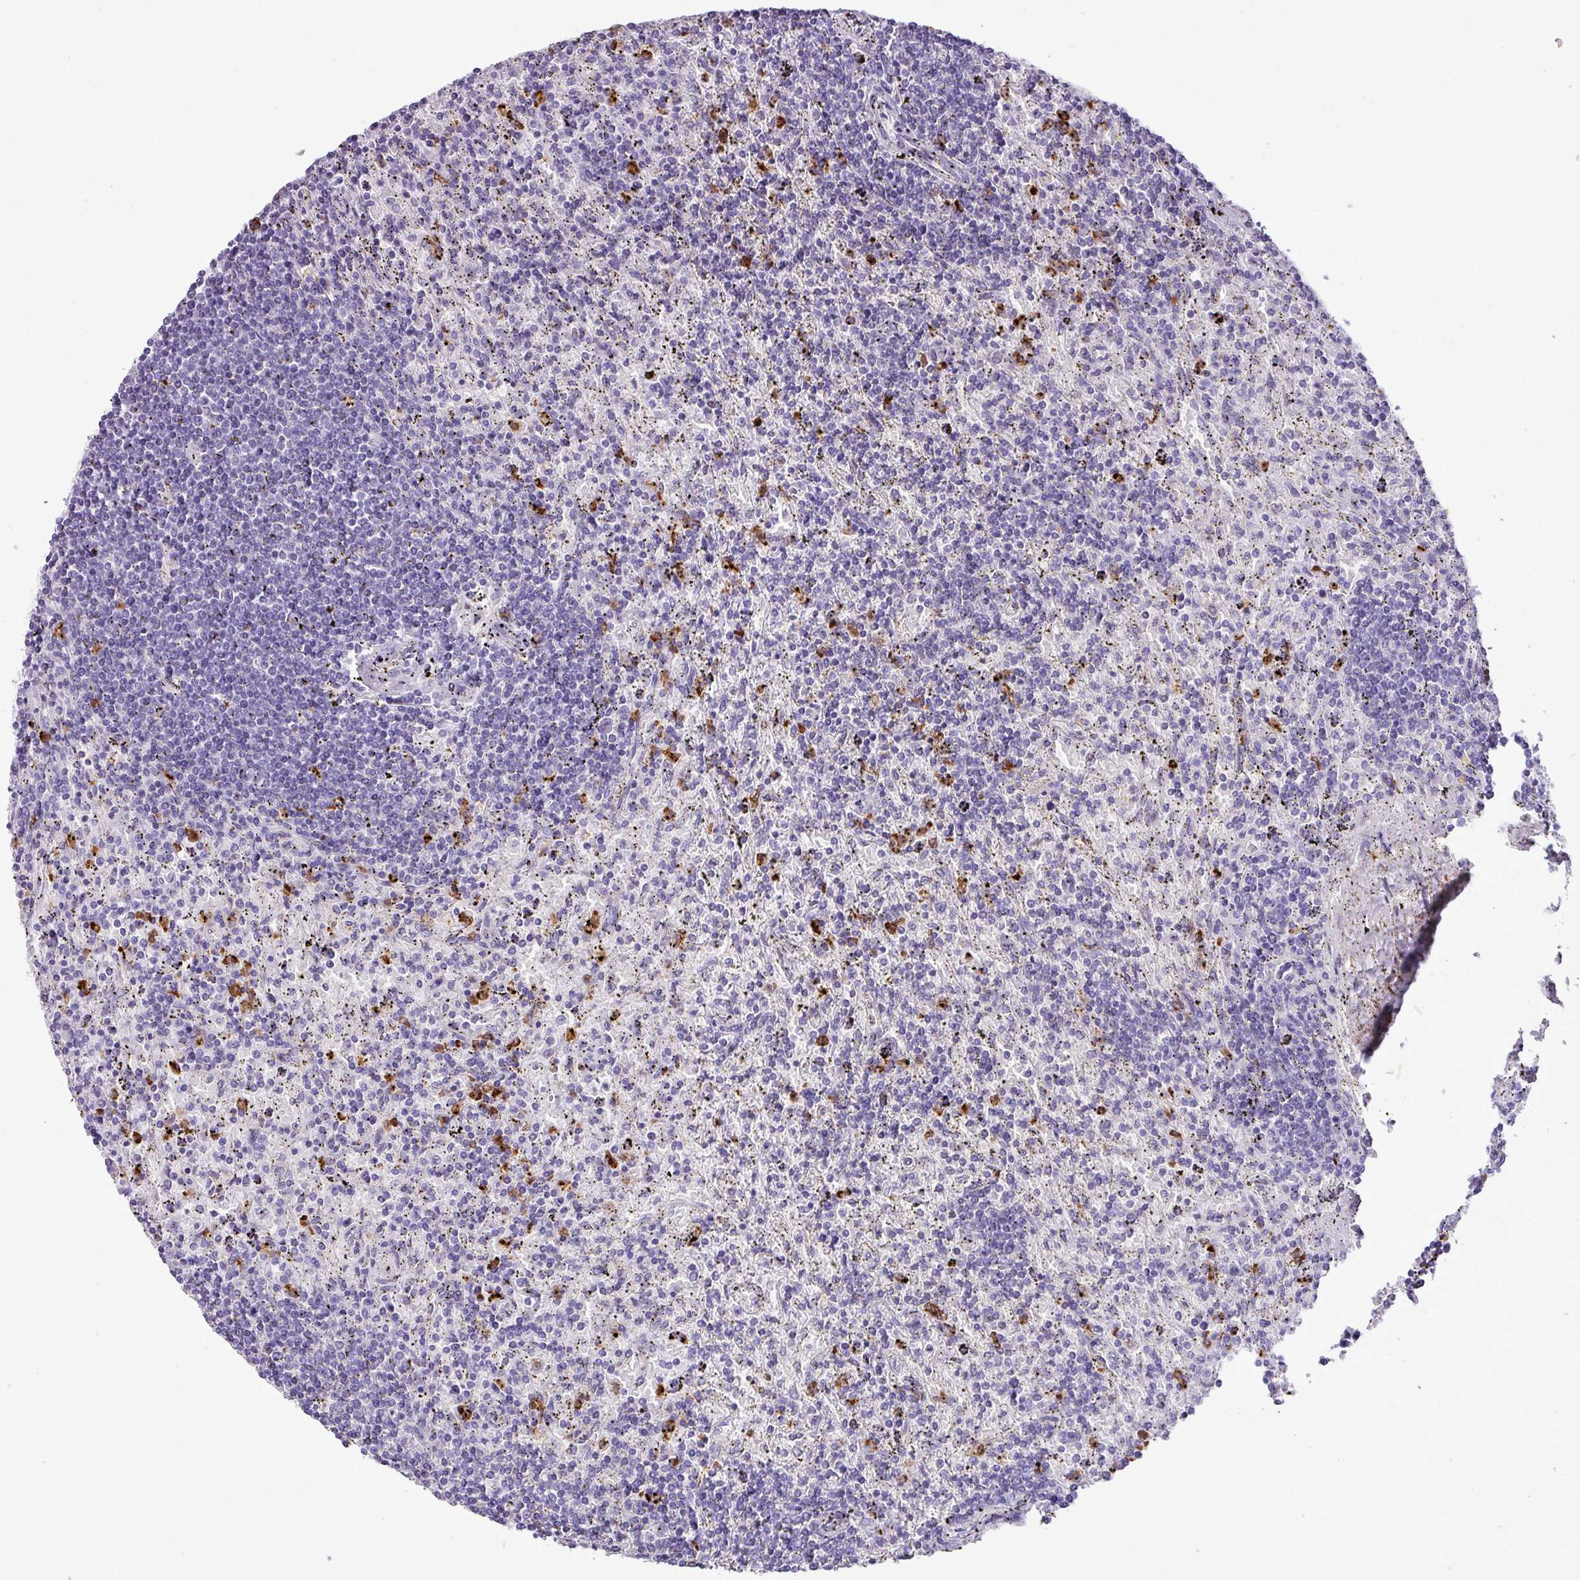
{"staining": {"intensity": "negative", "quantity": "none", "location": "none"}, "tissue": "lymphoma", "cell_type": "Tumor cells", "image_type": "cancer", "snomed": [{"axis": "morphology", "description": "Malignant lymphoma, non-Hodgkin's type, Low grade"}, {"axis": "topography", "description": "Spleen"}], "caption": "This photomicrograph is of lymphoma stained with IHC to label a protein in brown with the nuclei are counter-stained blue. There is no positivity in tumor cells.", "gene": "ZSCAN5A", "patient": {"sex": "male", "age": 76}}